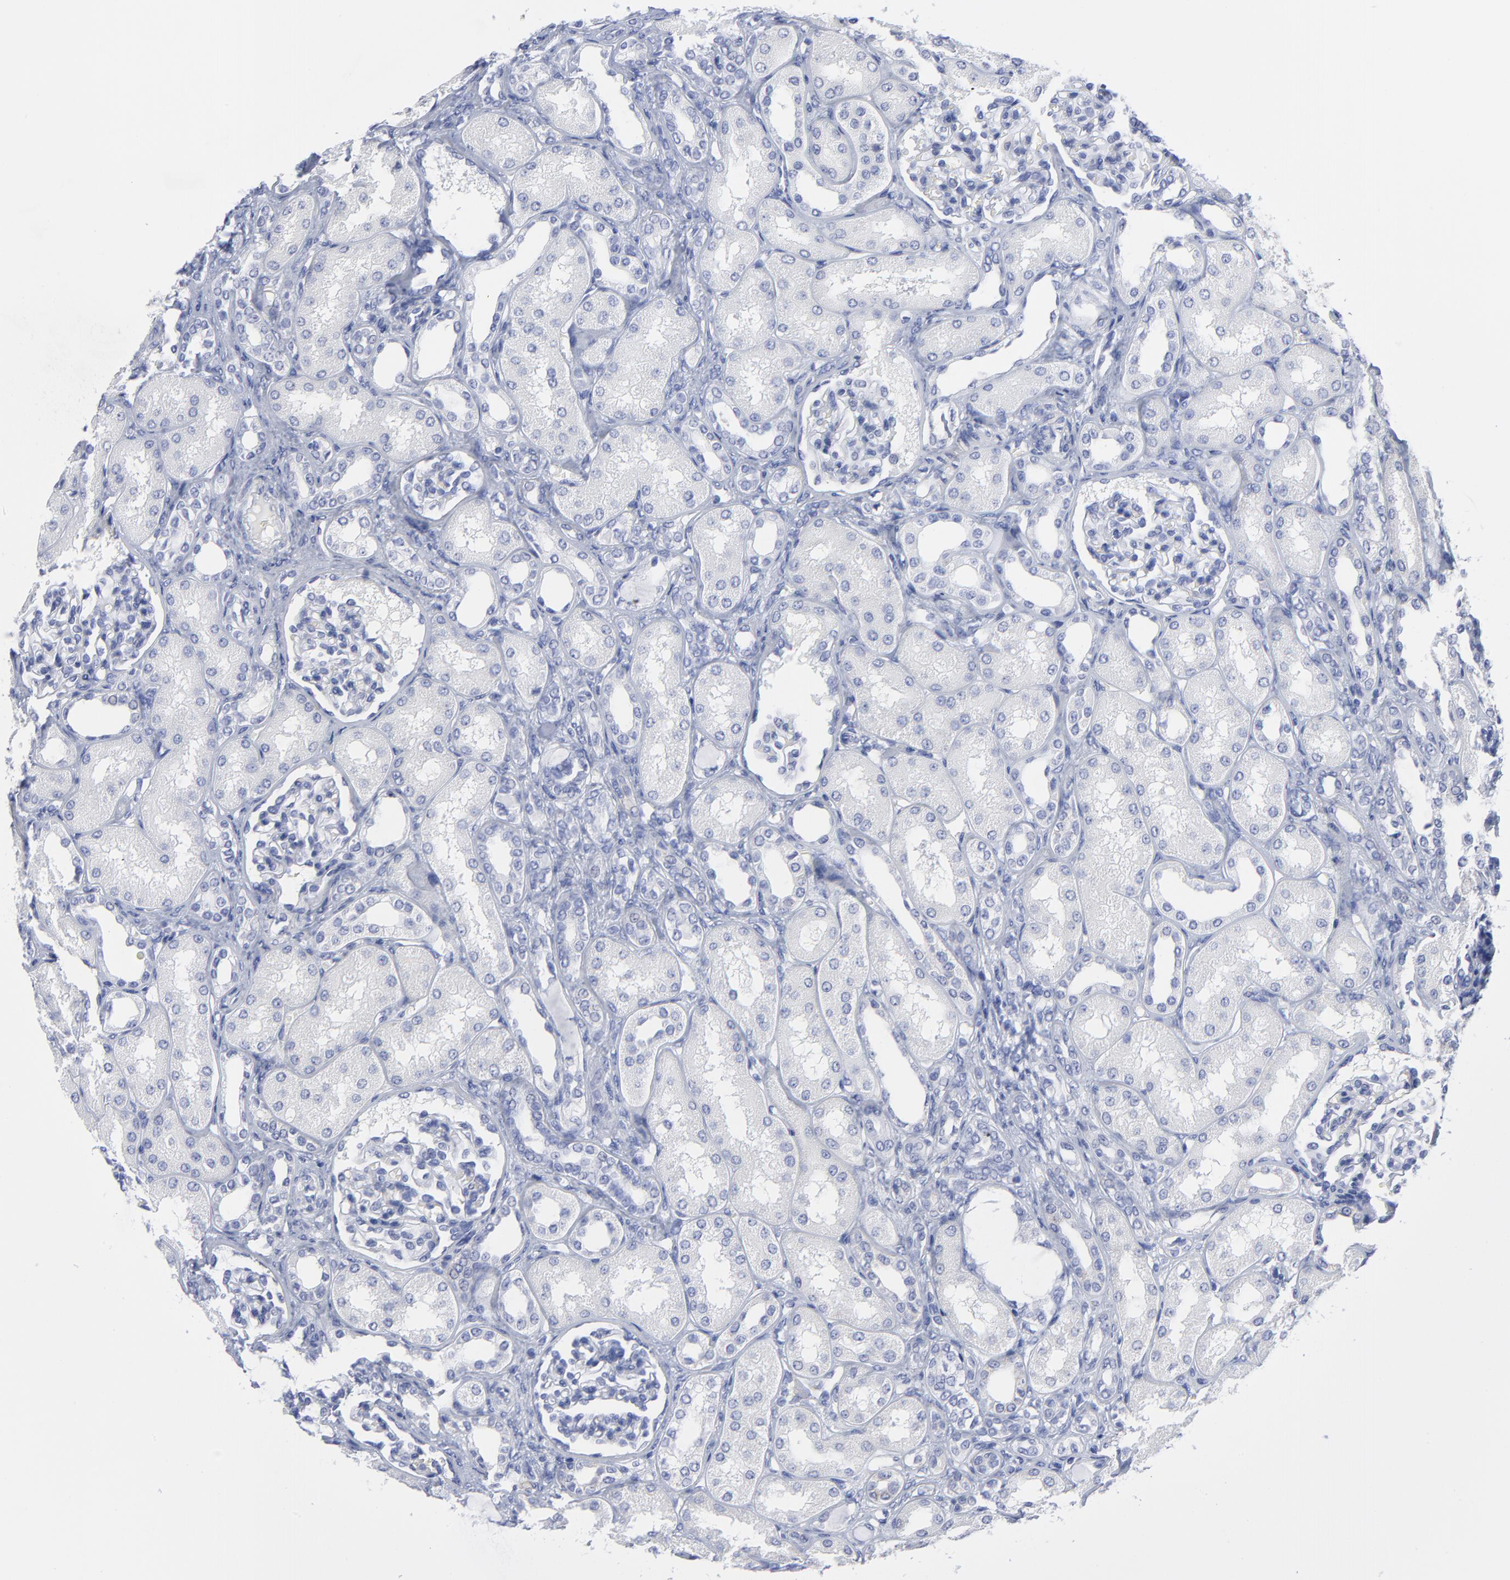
{"staining": {"intensity": "negative", "quantity": "none", "location": "none"}, "tissue": "kidney", "cell_type": "Cells in glomeruli", "image_type": "normal", "snomed": [{"axis": "morphology", "description": "Normal tissue, NOS"}, {"axis": "topography", "description": "Kidney"}], "caption": "A high-resolution image shows immunohistochemistry (IHC) staining of normal kidney, which shows no significant positivity in cells in glomeruli.", "gene": "CNTN3", "patient": {"sex": "male", "age": 7}}